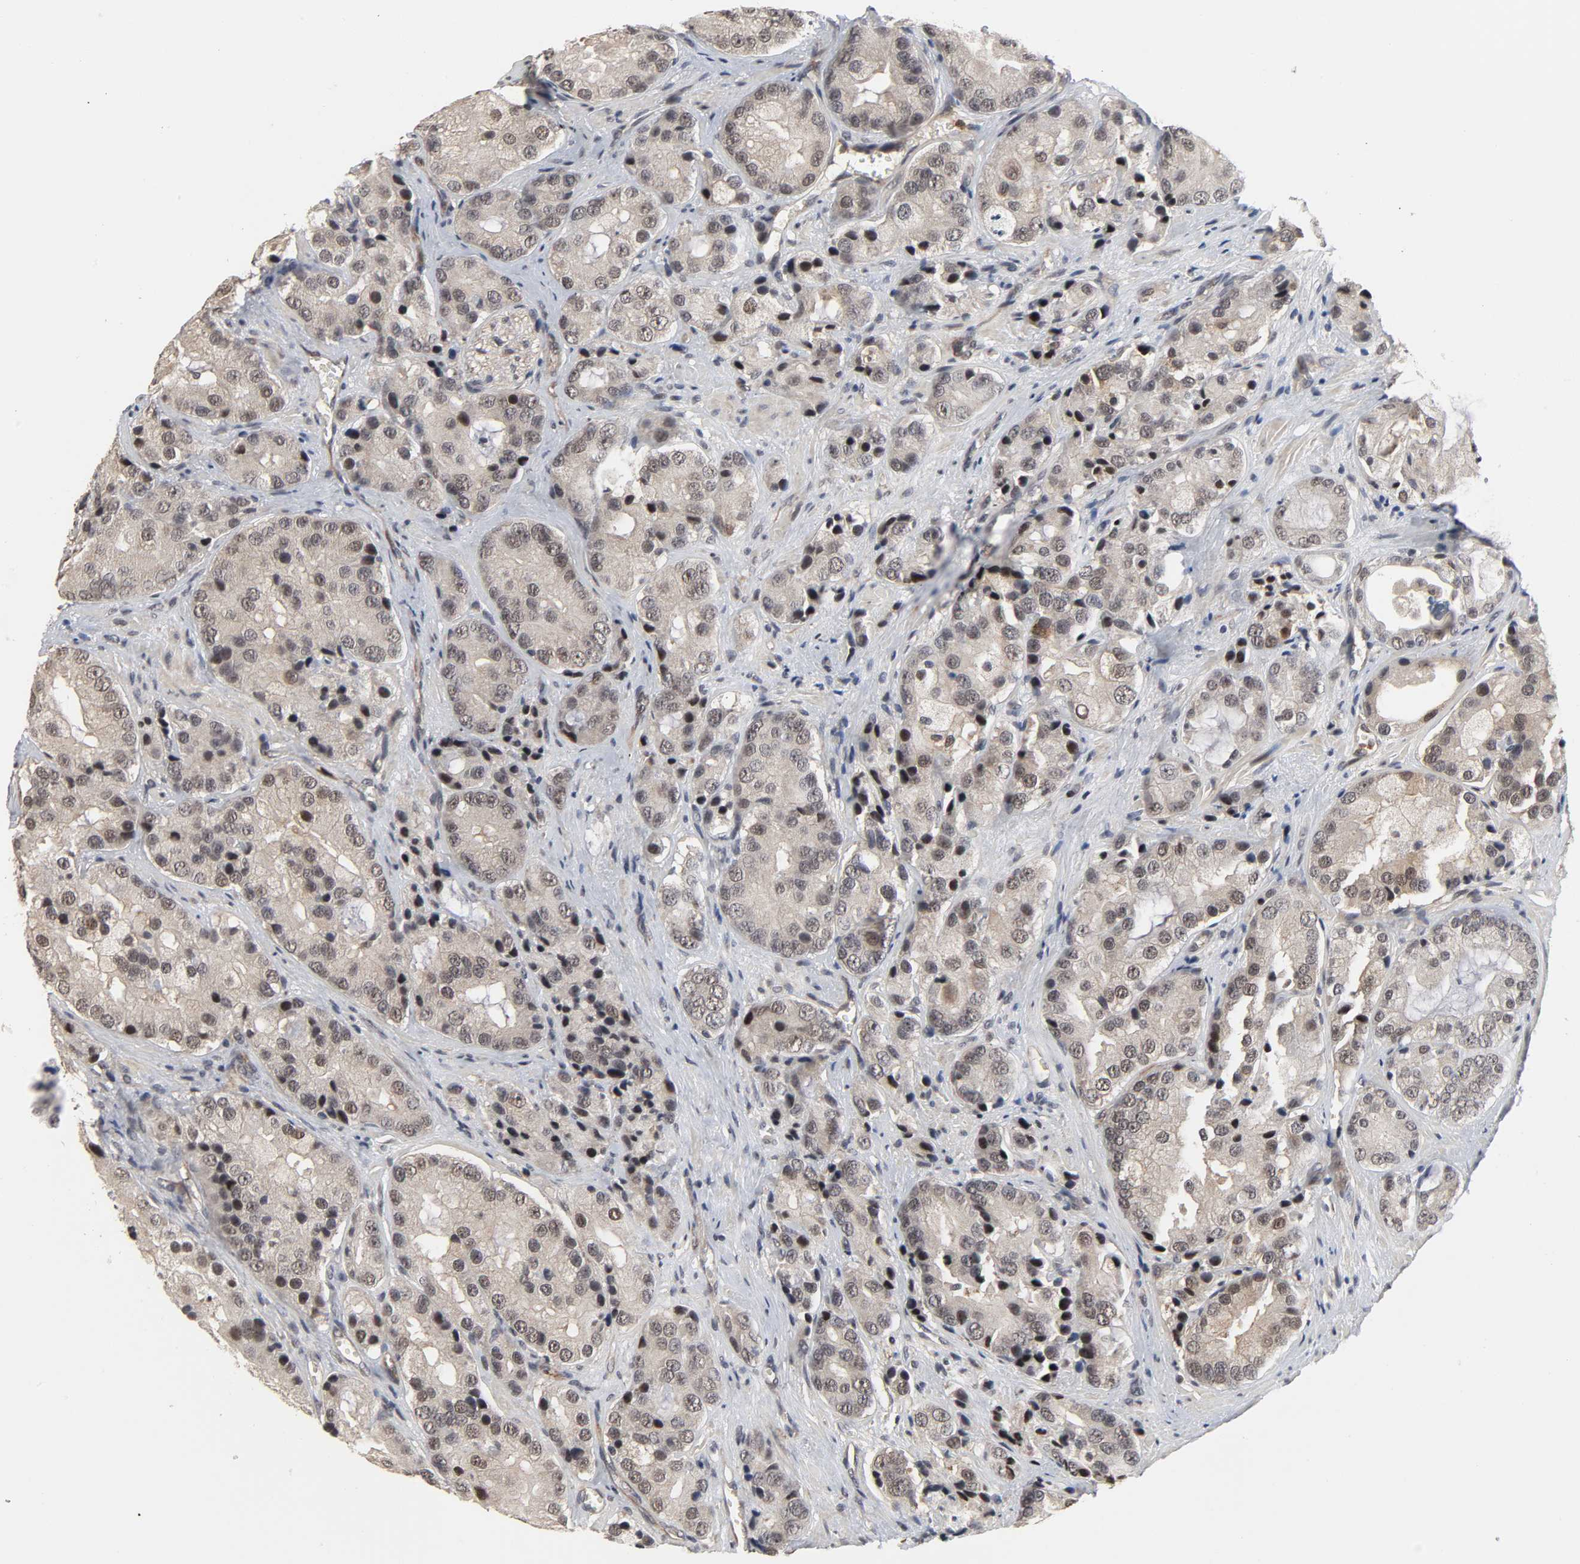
{"staining": {"intensity": "negative", "quantity": "none", "location": "none"}, "tissue": "prostate cancer", "cell_type": "Tumor cells", "image_type": "cancer", "snomed": [{"axis": "morphology", "description": "Adenocarcinoma, High grade"}, {"axis": "topography", "description": "Prostate"}], "caption": "IHC of prostate cancer exhibits no positivity in tumor cells. Brightfield microscopy of immunohistochemistry (IHC) stained with DAB (brown) and hematoxylin (blue), captured at high magnification.", "gene": "RTL5", "patient": {"sex": "male", "age": 70}}